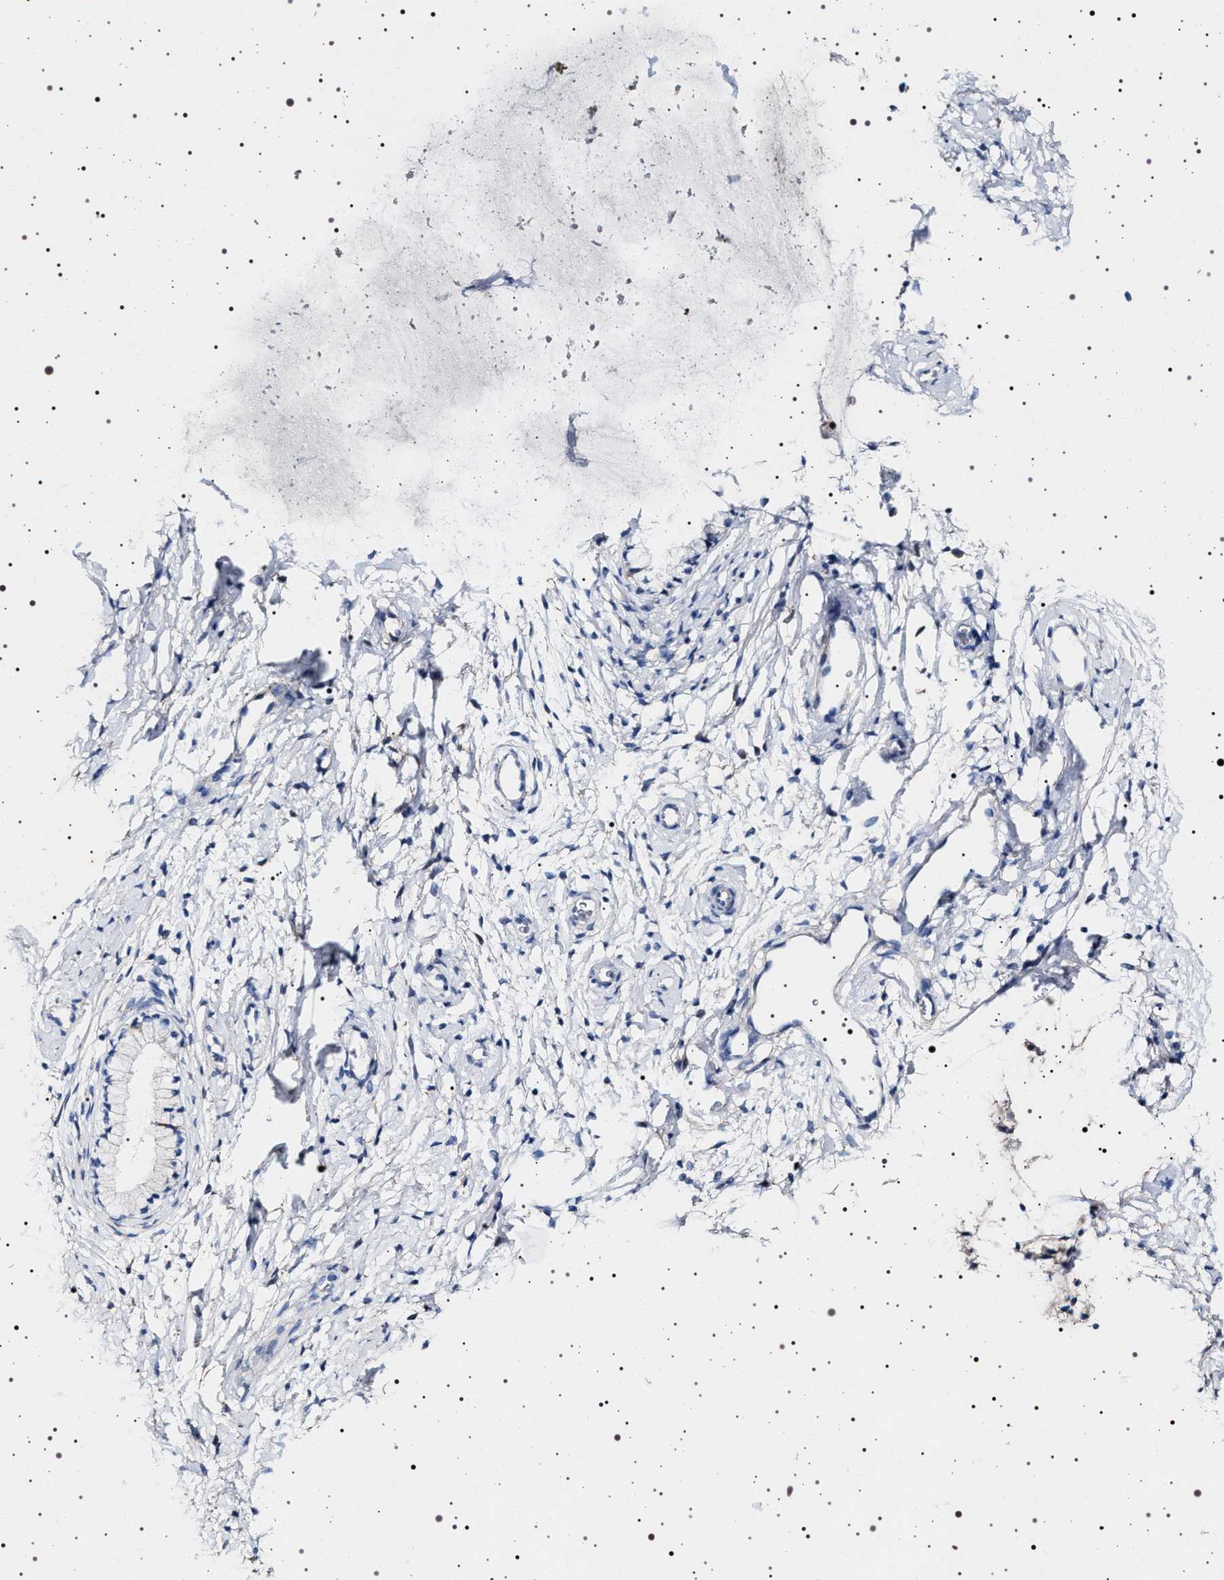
{"staining": {"intensity": "negative", "quantity": "none", "location": "none"}, "tissue": "cervix", "cell_type": "Glandular cells", "image_type": "normal", "snomed": [{"axis": "morphology", "description": "Normal tissue, NOS"}, {"axis": "topography", "description": "Cervix"}], "caption": "Immunohistochemistry (IHC) of normal human cervix demonstrates no positivity in glandular cells. (DAB (3,3'-diaminobenzidine) immunohistochemistry visualized using brightfield microscopy, high magnification).", "gene": "NAALADL2", "patient": {"sex": "female", "age": 72}}